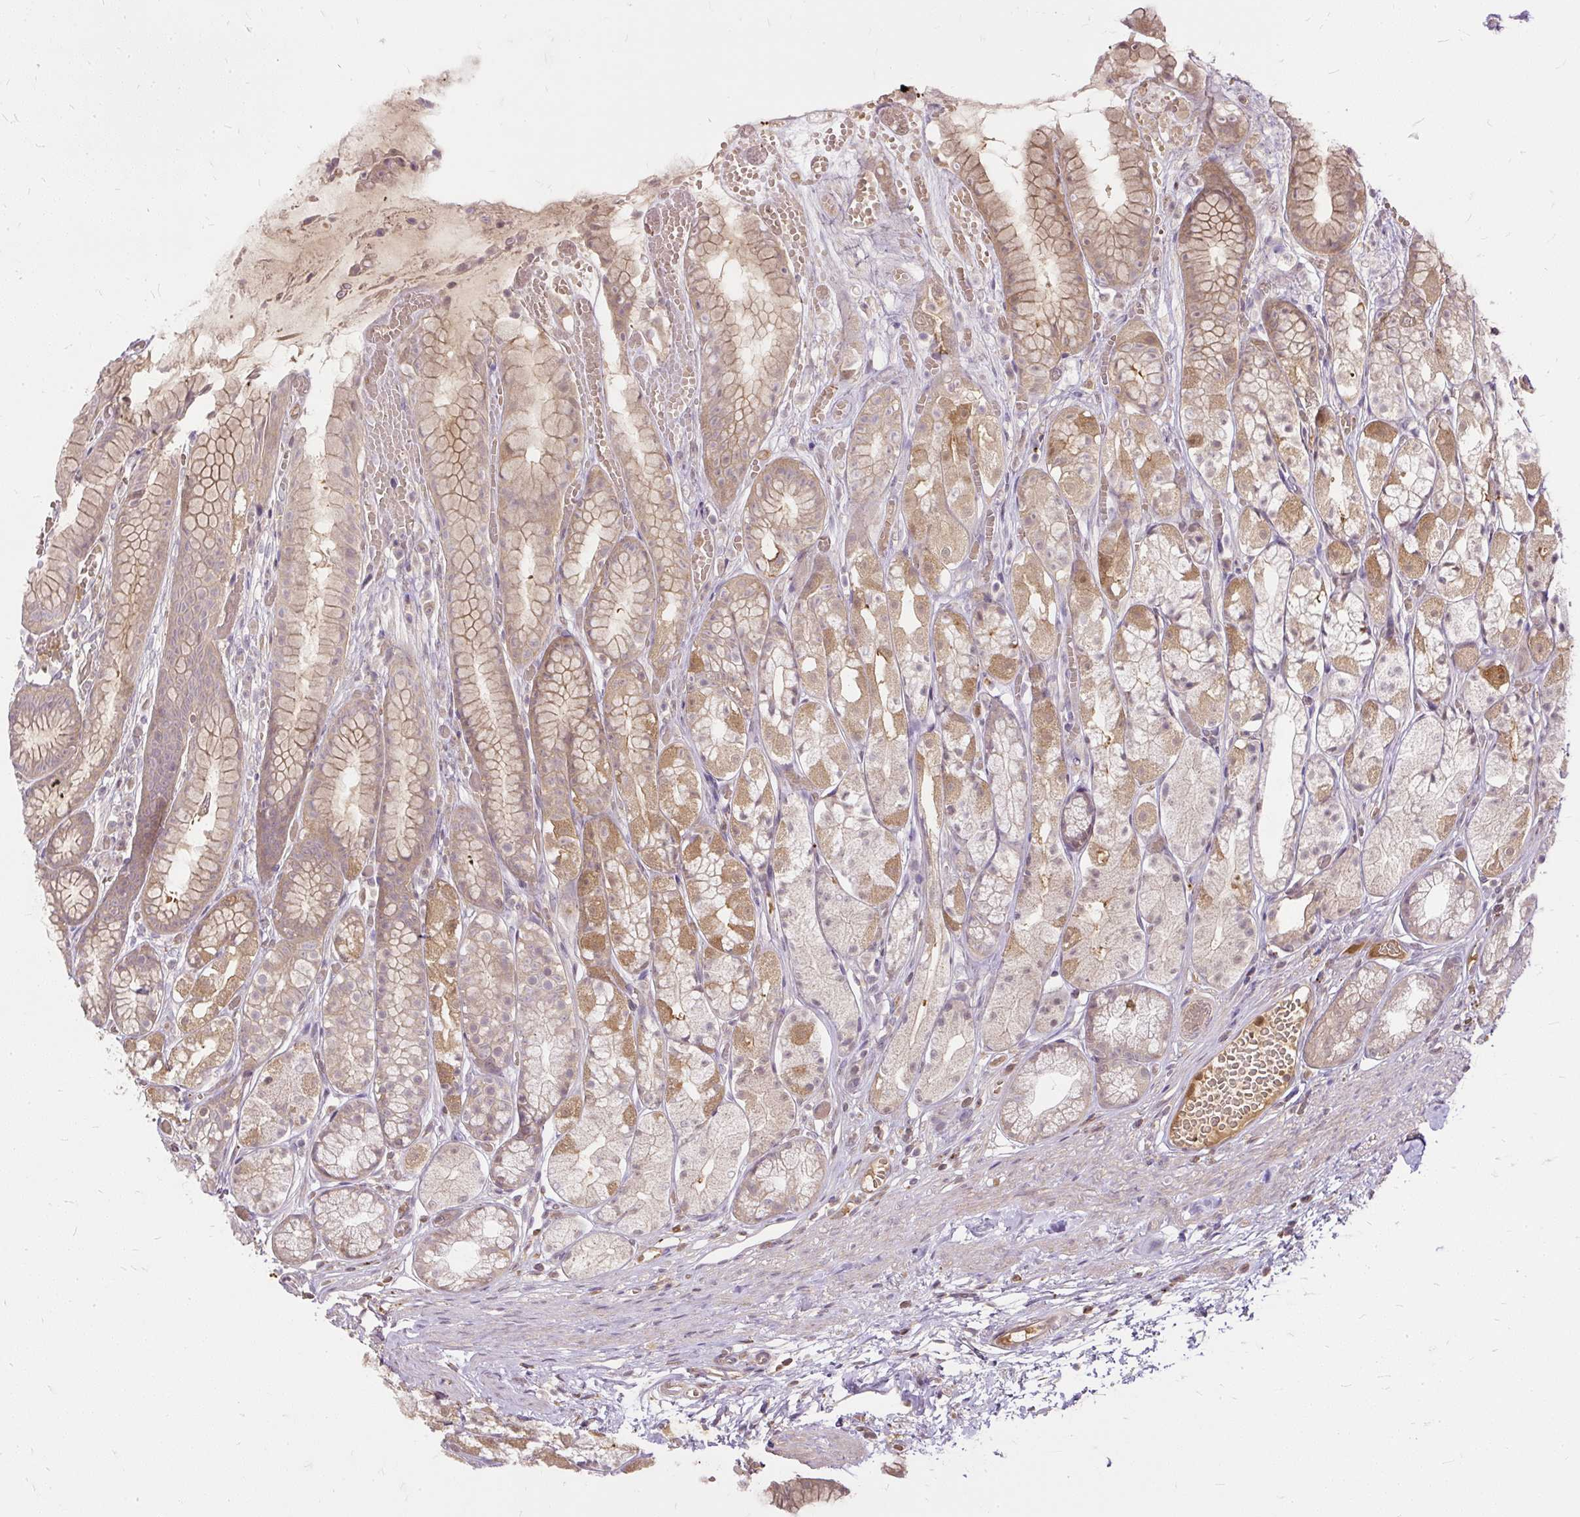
{"staining": {"intensity": "moderate", "quantity": "25%-75%", "location": "cytoplasmic/membranous"}, "tissue": "stomach", "cell_type": "Glandular cells", "image_type": "normal", "snomed": [{"axis": "morphology", "description": "Normal tissue, NOS"}, {"axis": "topography", "description": "Smooth muscle"}, {"axis": "topography", "description": "Stomach"}], "caption": "Protein staining reveals moderate cytoplasmic/membranous expression in about 25%-75% of glandular cells in benign stomach.", "gene": "AP5S1", "patient": {"sex": "male", "age": 70}}